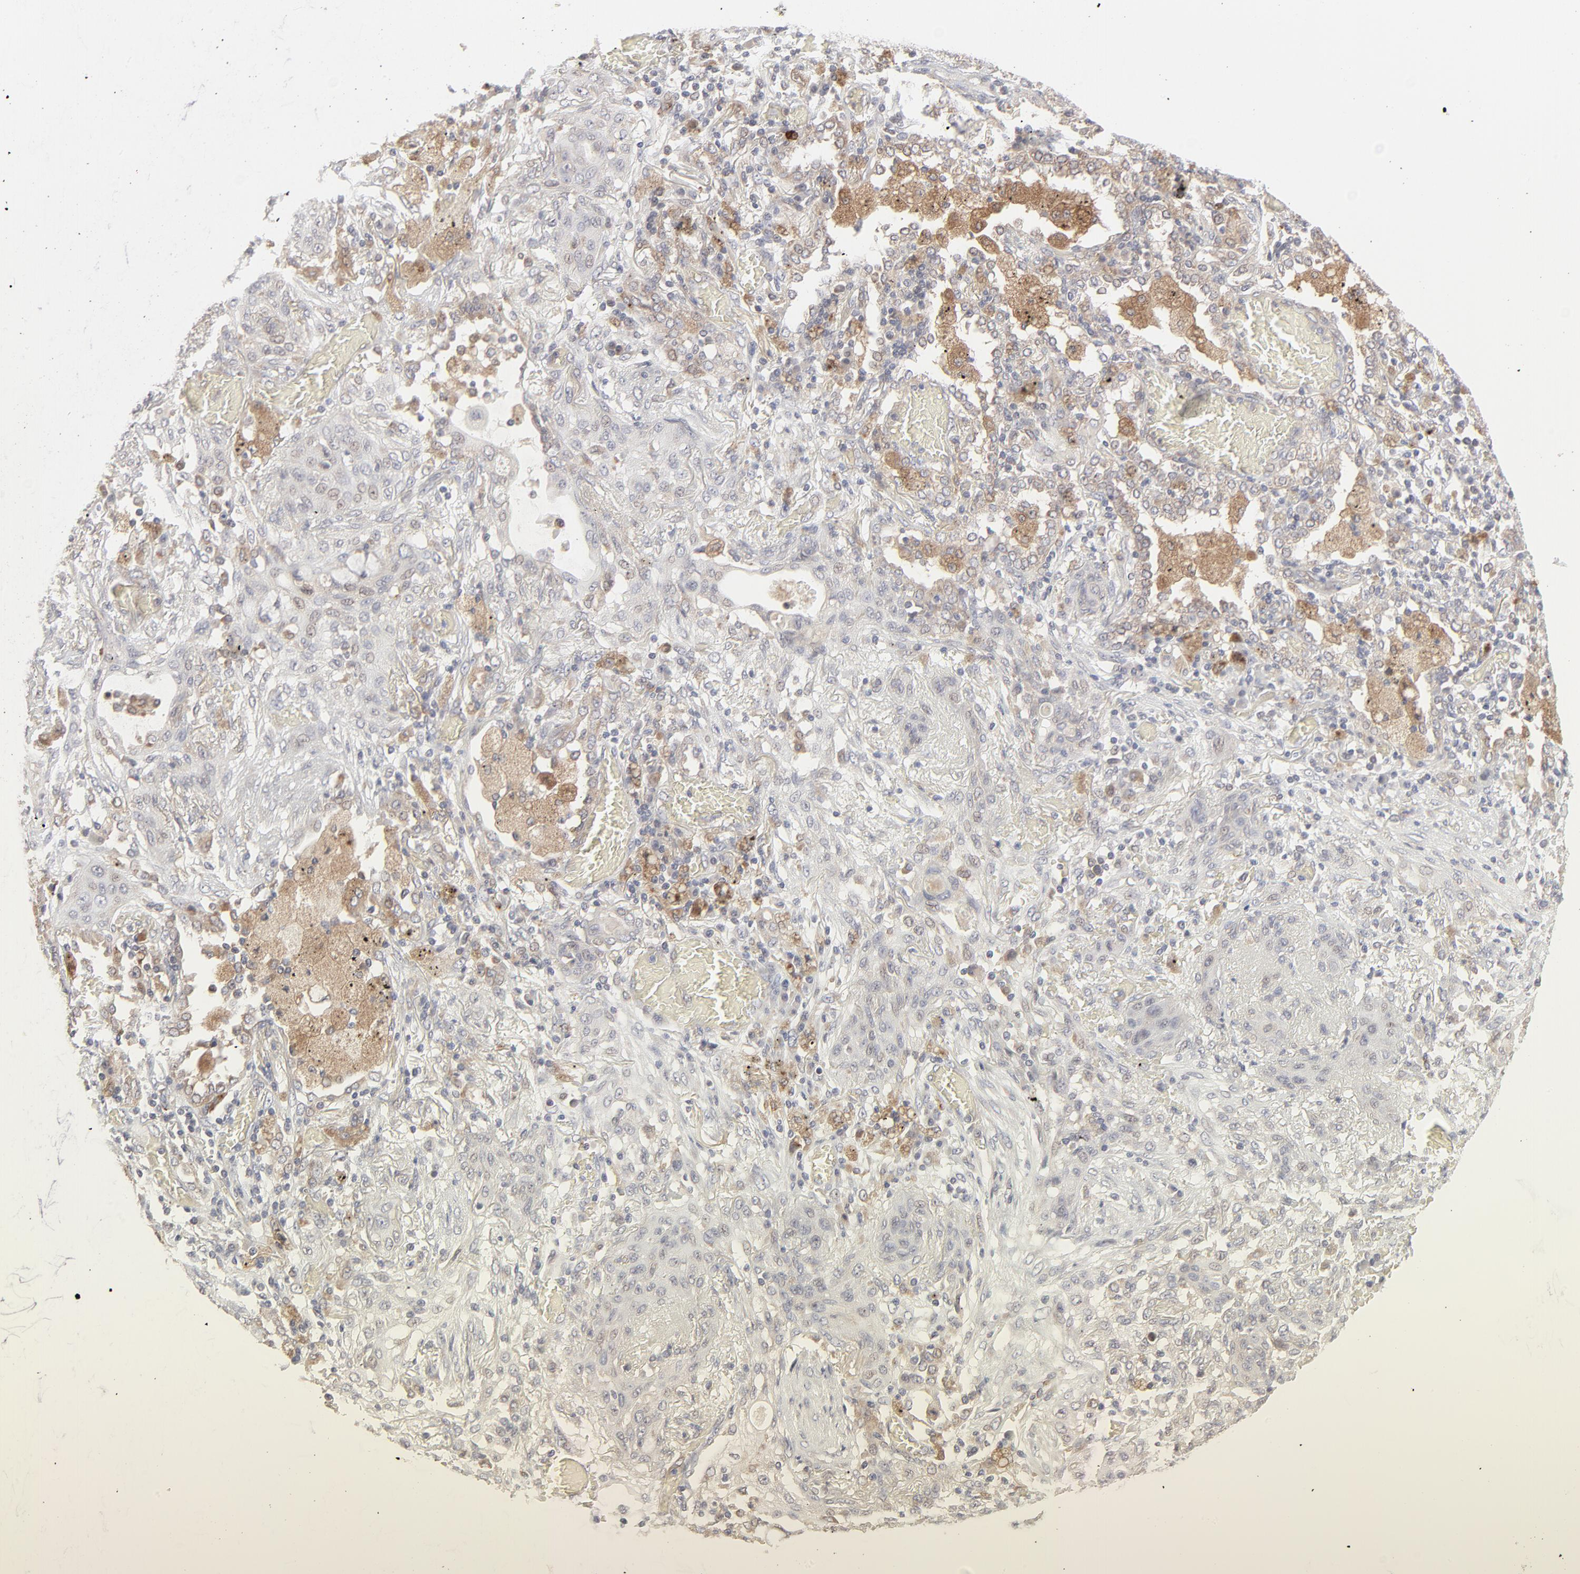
{"staining": {"intensity": "negative", "quantity": "none", "location": "none"}, "tissue": "lung cancer", "cell_type": "Tumor cells", "image_type": "cancer", "snomed": [{"axis": "morphology", "description": "Squamous cell carcinoma, NOS"}, {"axis": "topography", "description": "Lung"}], "caption": "A photomicrograph of human lung cancer (squamous cell carcinoma) is negative for staining in tumor cells.", "gene": "RAB5C", "patient": {"sex": "female", "age": 47}}